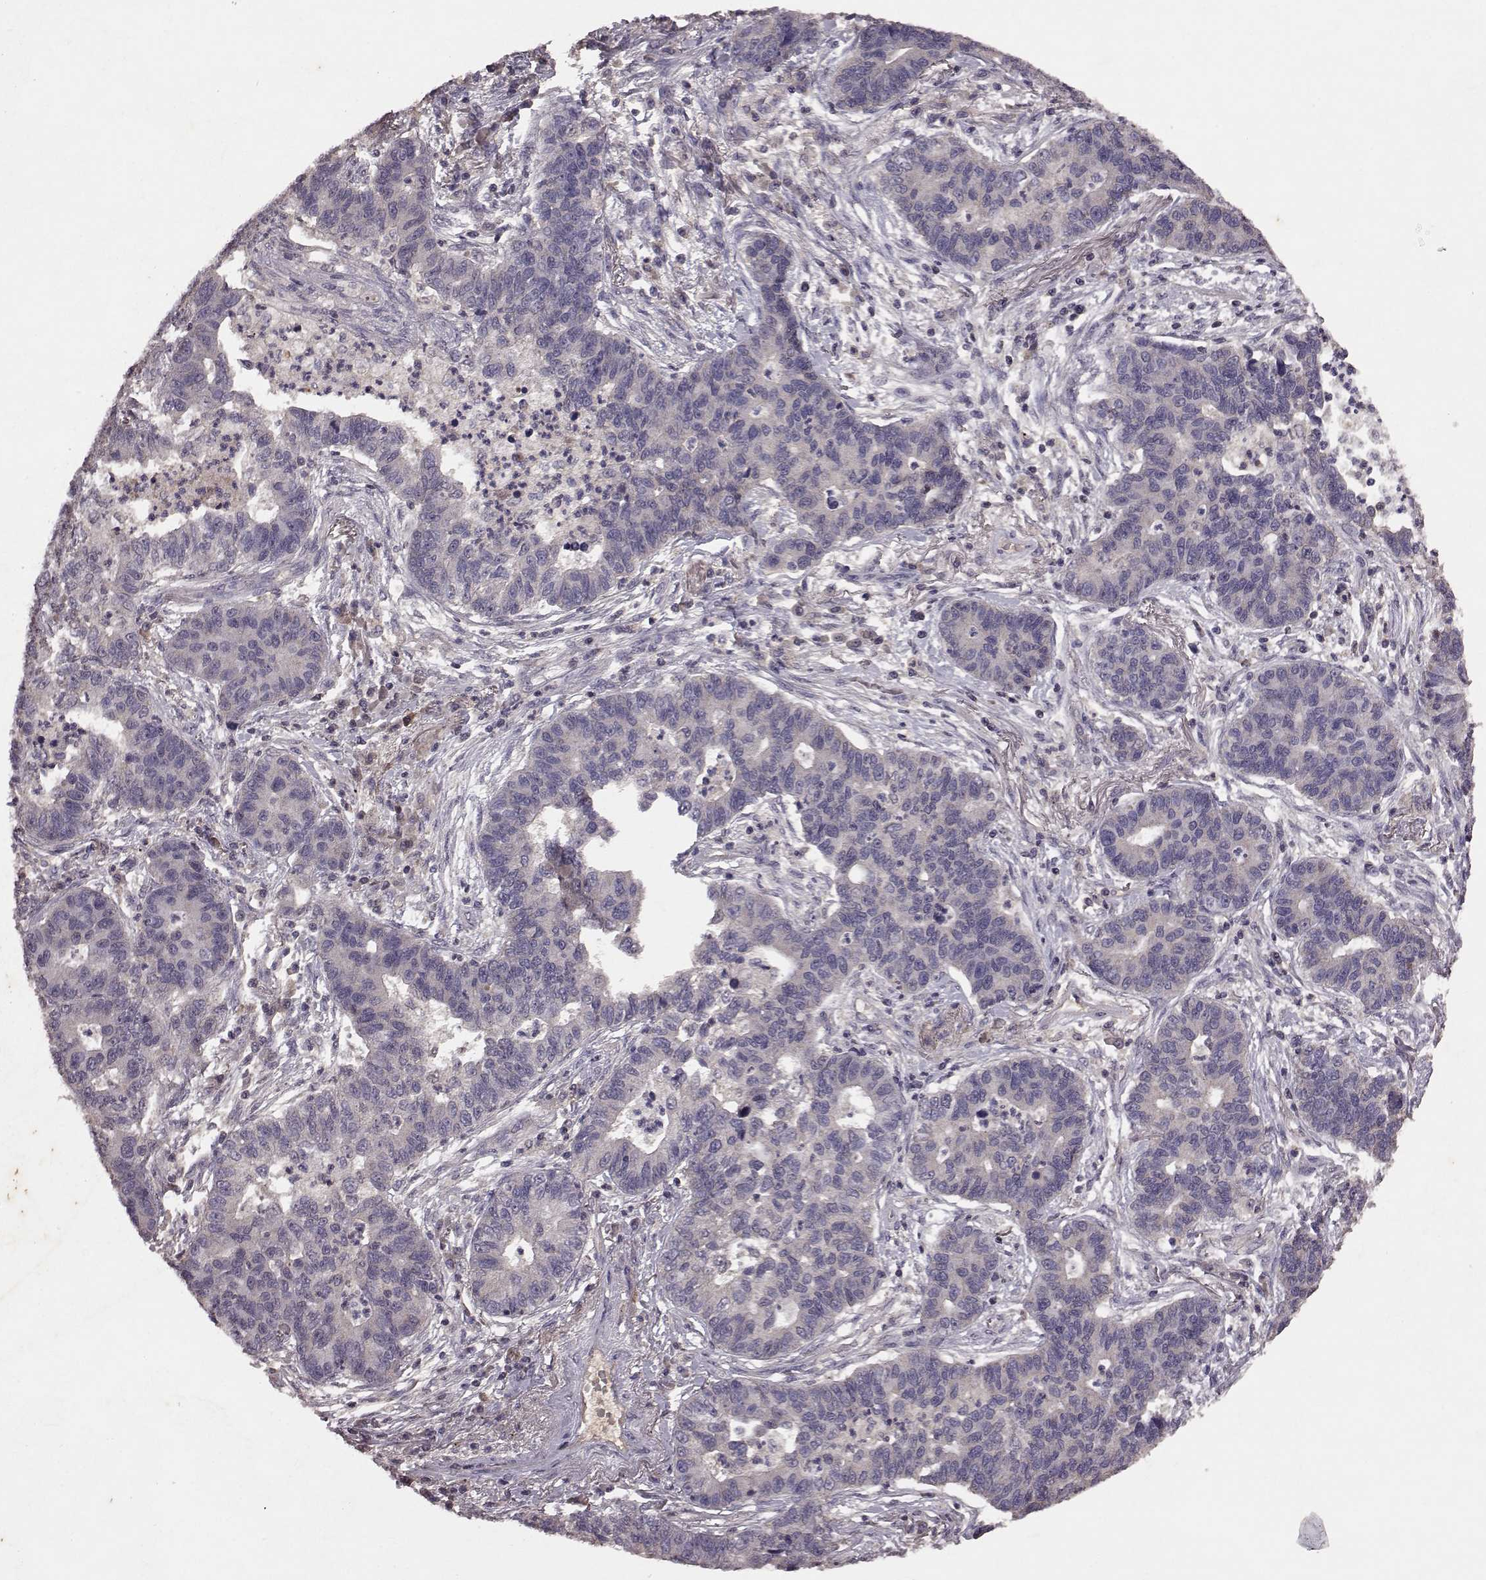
{"staining": {"intensity": "negative", "quantity": "none", "location": "none"}, "tissue": "lung cancer", "cell_type": "Tumor cells", "image_type": "cancer", "snomed": [{"axis": "morphology", "description": "Adenocarcinoma, NOS"}, {"axis": "topography", "description": "Lung"}], "caption": "DAB immunohistochemical staining of human lung cancer (adenocarcinoma) reveals no significant staining in tumor cells. (DAB (3,3'-diaminobenzidine) immunohistochemistry, high magnification).", "gene": "FRRS1L", "patient": {"sex": "female", "age": 57}}